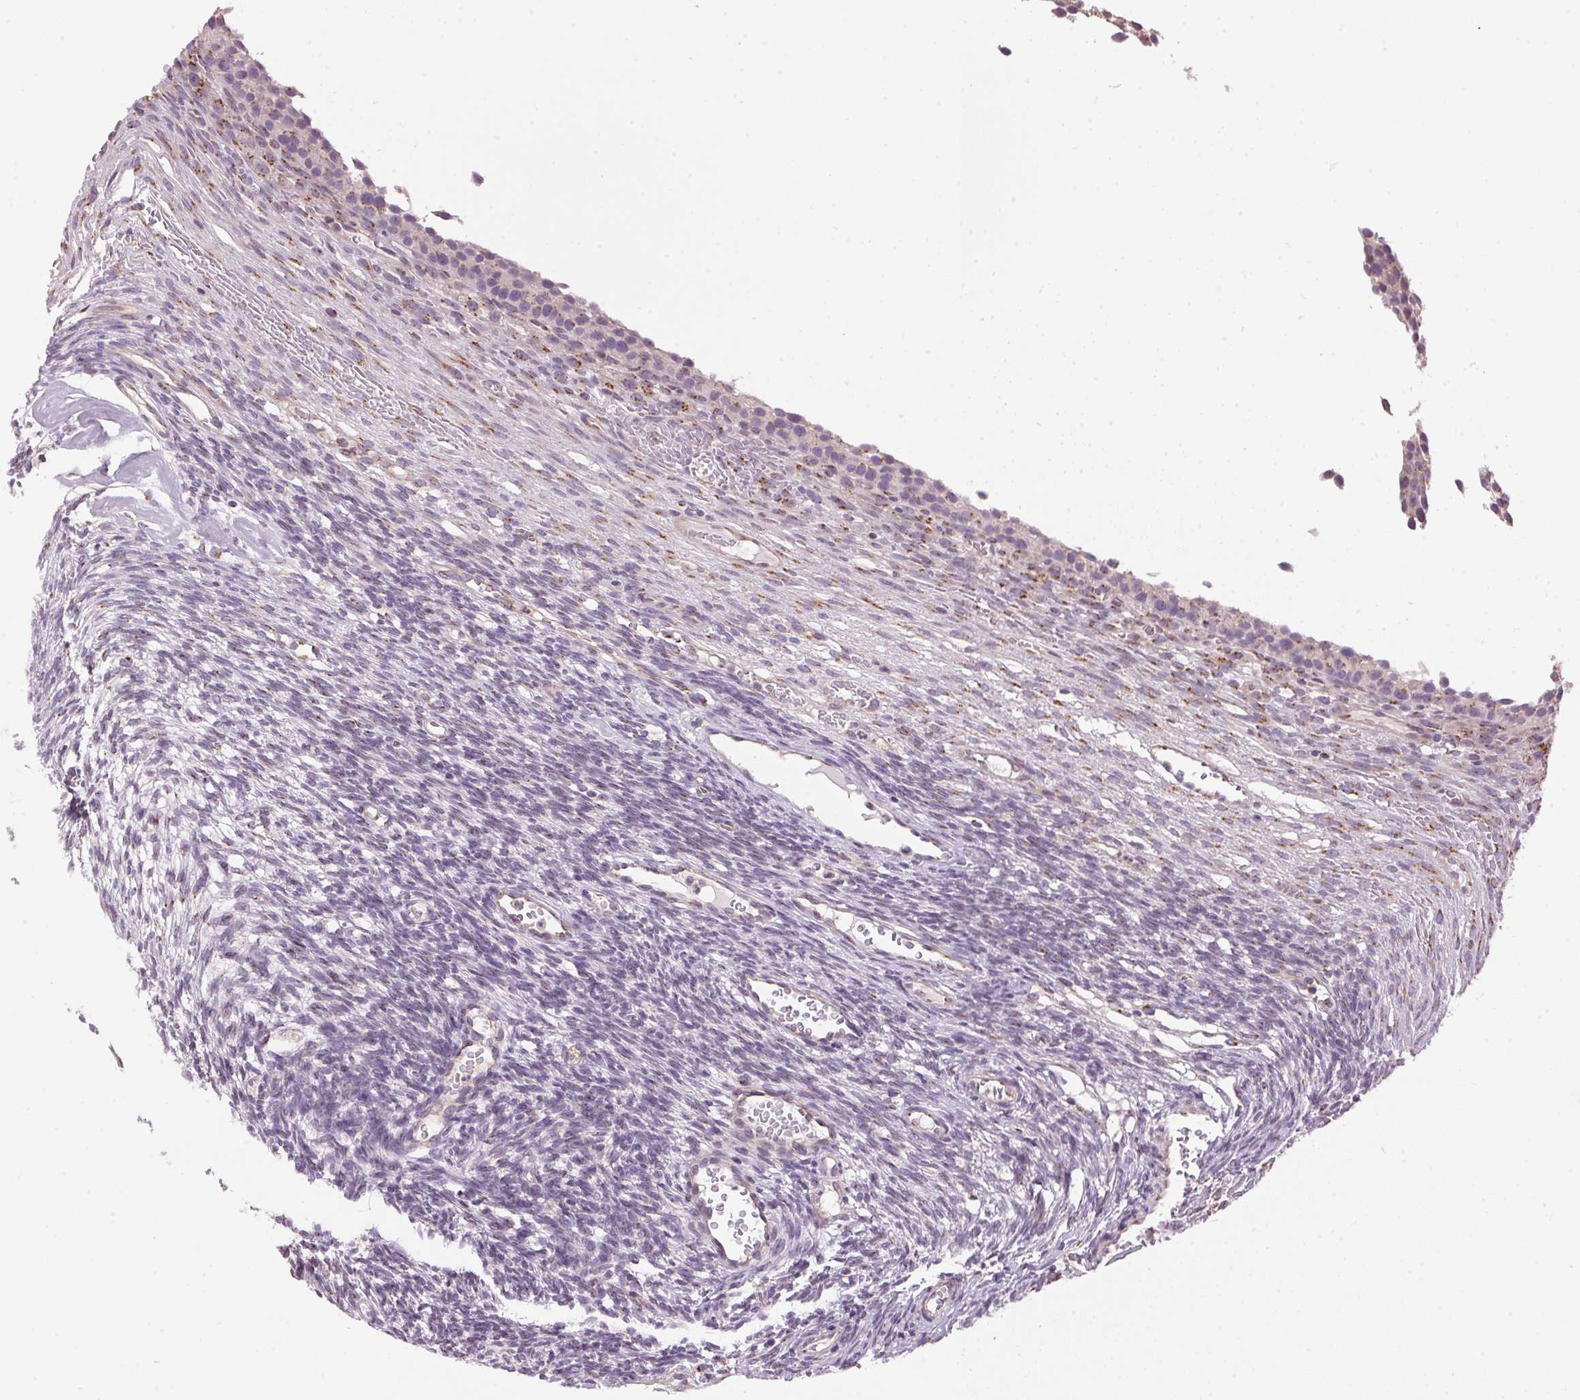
{"staining": {"intensity": "negative", "quantity": "none", "location": "none"}, "tissue": "ovary", "cell_type": "Ovarian stroma cells", "image_type": "normal", "snomed": [{"axis": "morphology", "description": "Normal tissue, NOS"}, {"axis": "topography", "description": "Ovary"}], "caption": "Micrograph shows no significant protein staining in ovarian stroma cells of benign ovary. Brightfield microscopy of immunohistochemistry (IHC) stained with DAB (3,3'-diaminobenzidine) (brown) and hematoxylin (blue), captured at high magnification.", "gene": "GOLPH3", "patient": {"sex": "female", "age": 34}}